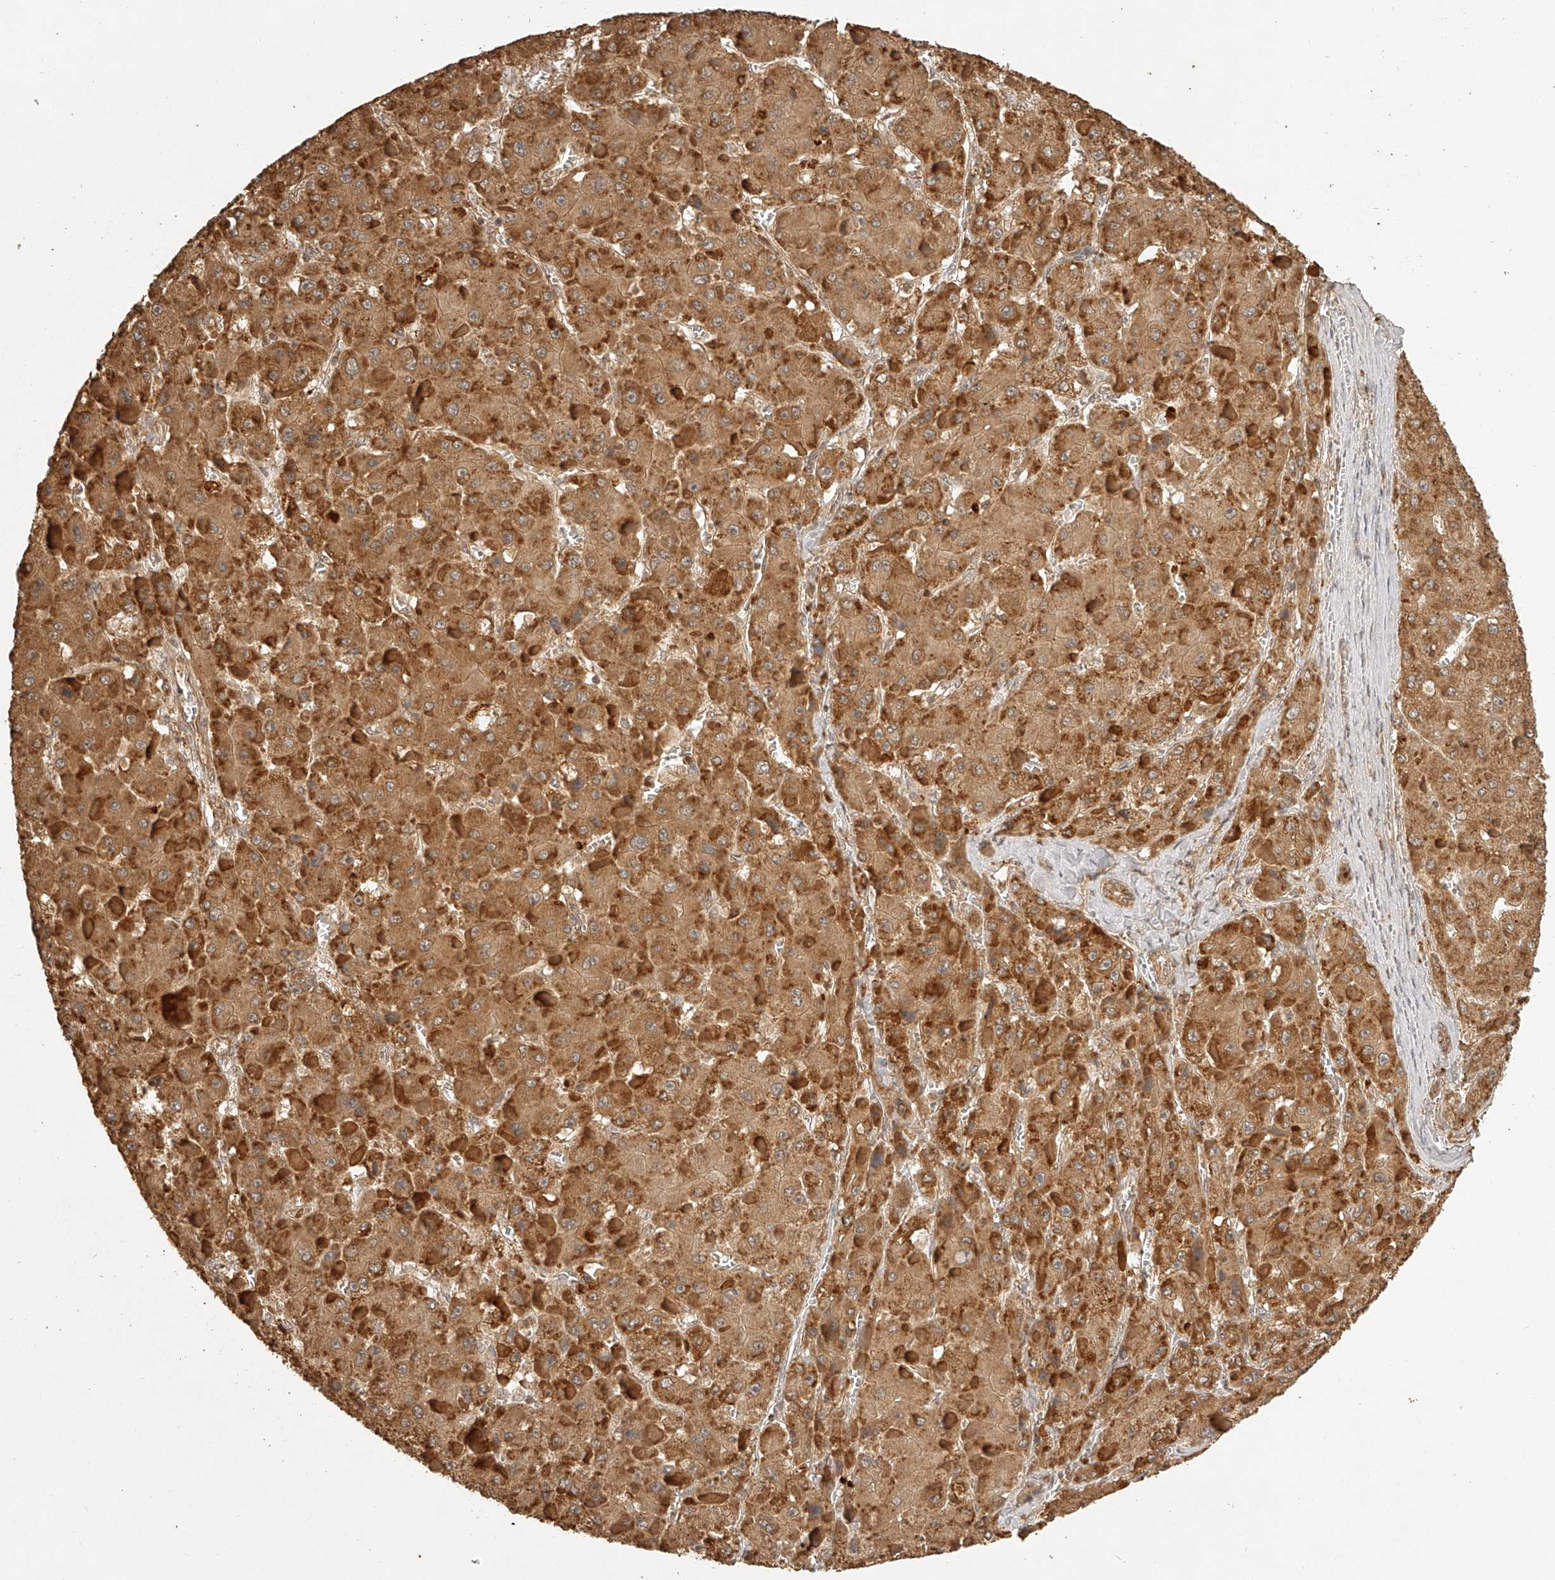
{"staining": {"intensity": "moderate", "quantity": ">75%", "location": "cytoplasmic/membranous"}, "tissue": "liver cancer", "cell_type": "Tumor cells", "image_type": "cancer", "snomed": [{"axis": "morphology", "description": "Carcinoma, Hepatocellular, NOS"}, {"axis": "topography", "description": "Liver"}], "caption": "The immunohistochemical stain labels moderate cytoplasmic/membranous expression in tumor cells of liver hepatocellular carcinoma tissue.", "gene": "BCL2L11", "patient": {"sex": "female", "age": 73}}